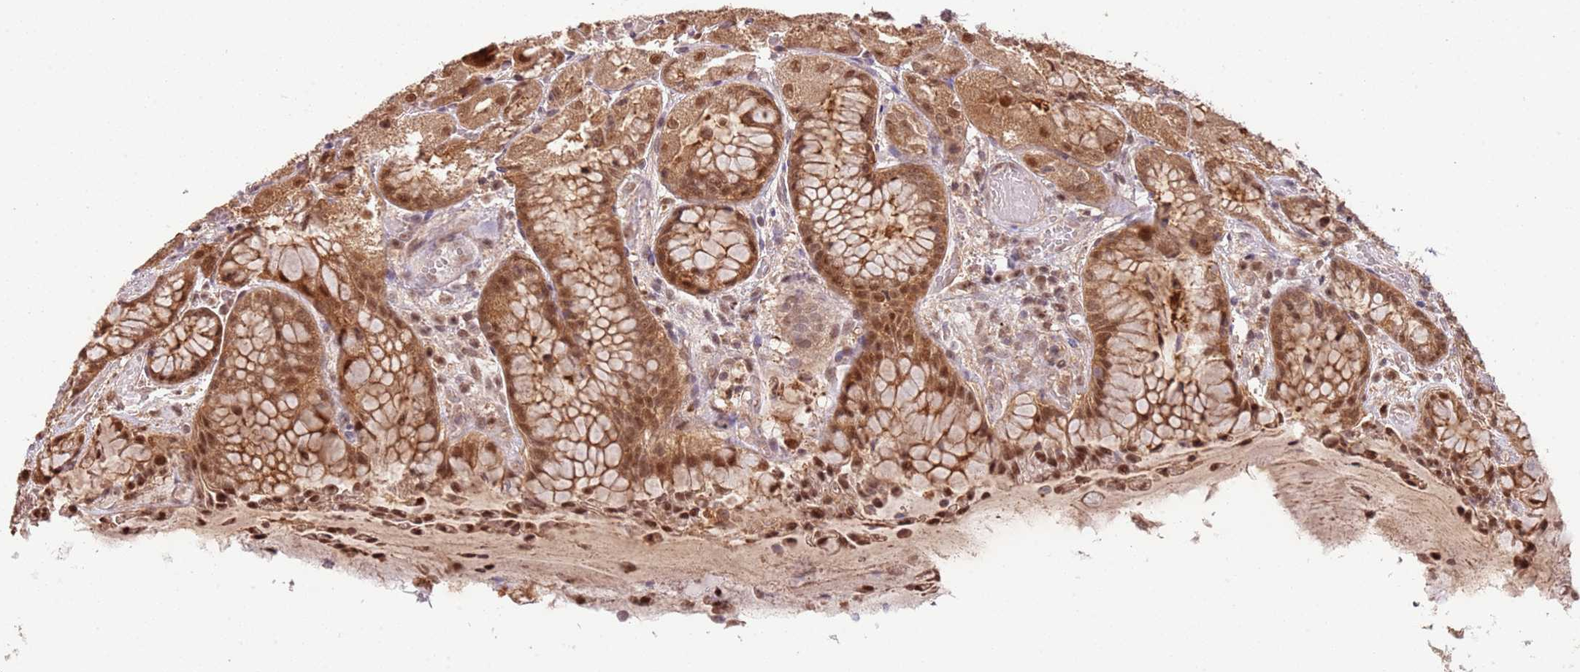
{"staining": {"intensity": "moderate", "quantity": ">75%", "location": "cytoplasmic/membranous,nuclear"}, "tissue": "stomach", "cell_type": "Glandular cells", "image_type": "normal", "snomed": [{"axis": "morphology", "description": "Normal tissue, NOS"}, {"axis": "topography", "description": "Stomach, upper"}], "caption": "A histopathology image of stomach stained for a protein demonstrates moderate cytoplasmic/membranous,nuclear brown staining in glandular cells.", "gene": "PLSCR5", "patient": {"sex": "male", "age": 72}}